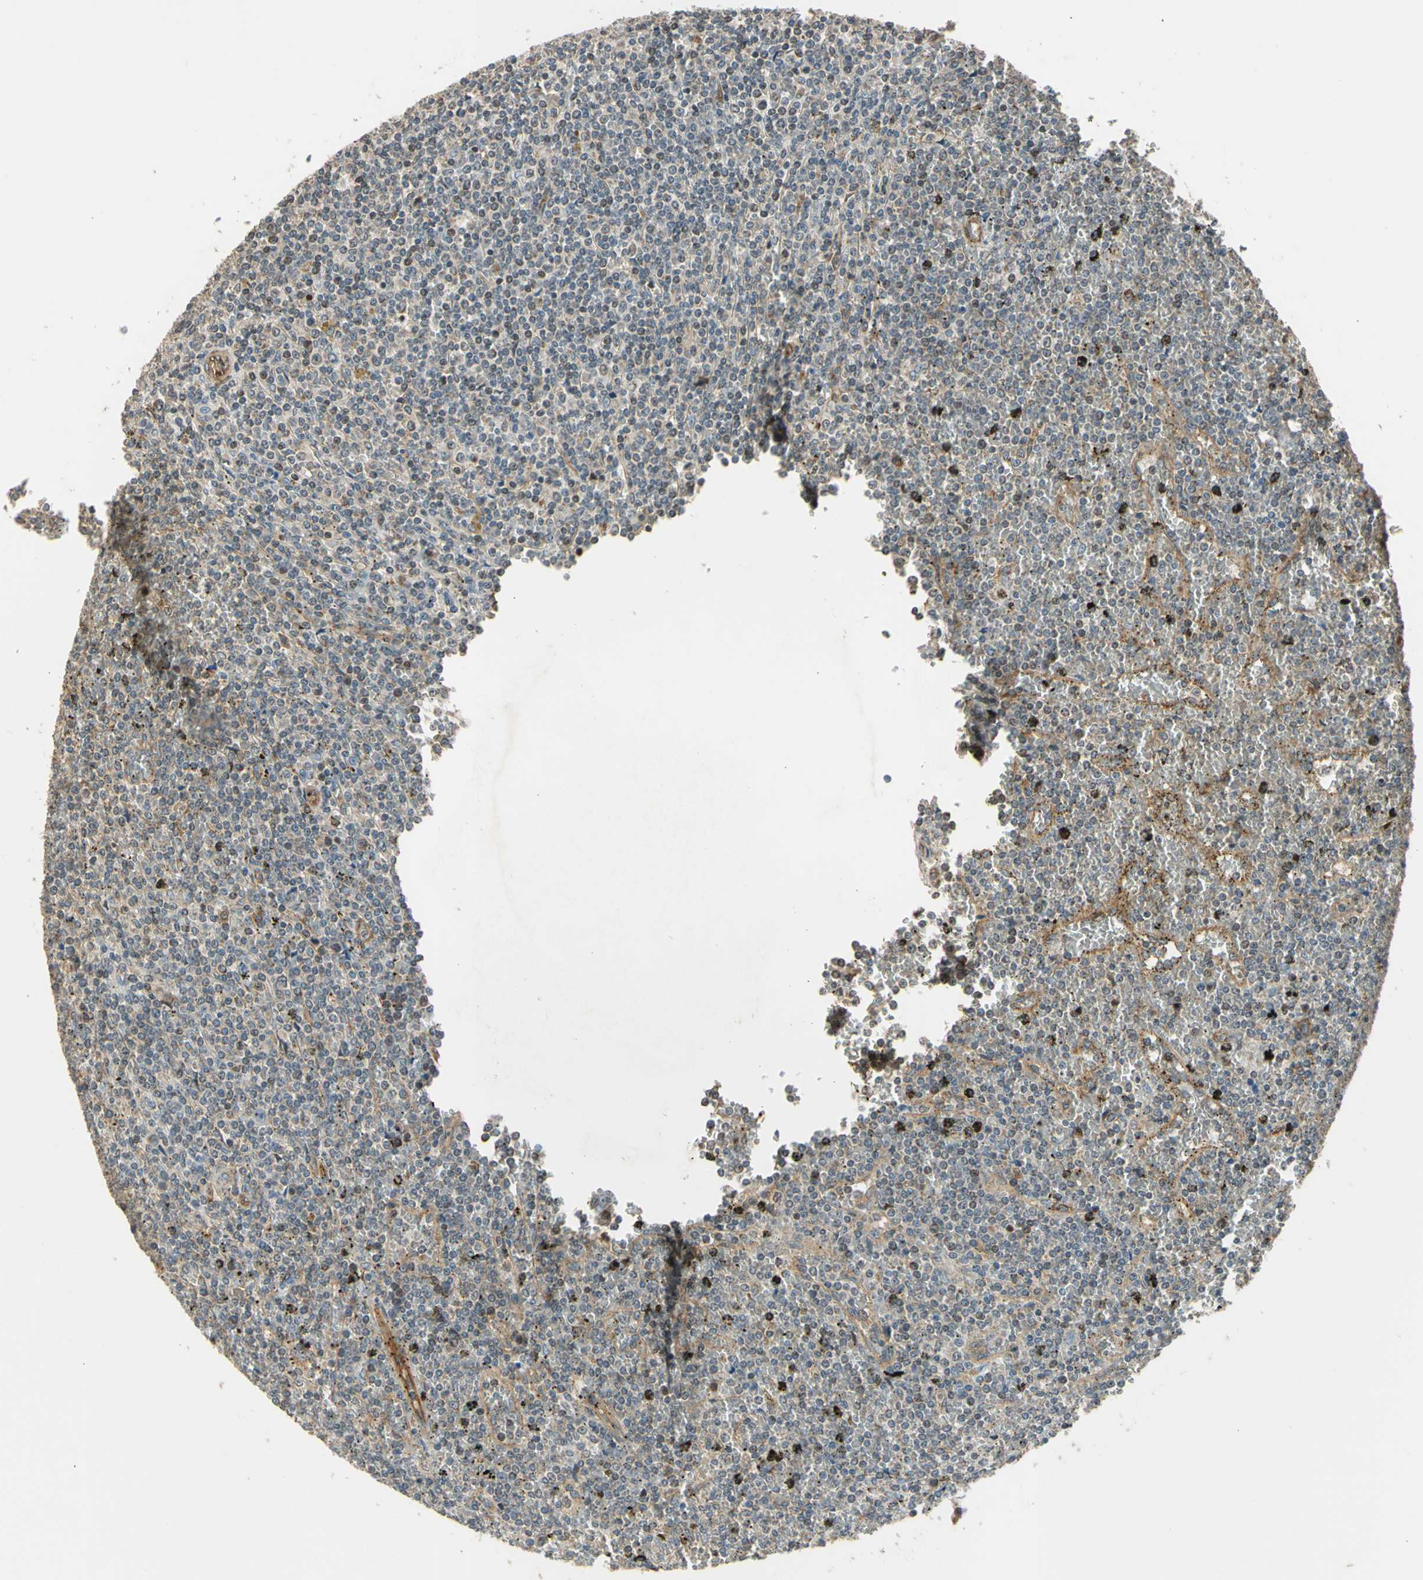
{"staining": {"intensity": "weak", "quantity": "<25%", "location": "cytoplasmic/membranous"}, "tissue": "lymphoma", "cell_type": "Tumor cells", "image_type": "cancer", "snomed": [{"axis": "morphology", "description": "Malignant lymphoma, non-Hodgkin's type, Low grade"}, {"axis": "topography", "description": "Spleen"}], "caption": "Photomicrograph shows no significant protein staining in tumor cells of lymphoma. (Brightfield microscopy of DAB immunohistochemistry (IHC) at high magnification).", "gene": "EFNB2", "patient": {"sex": "female", "age": 19}}